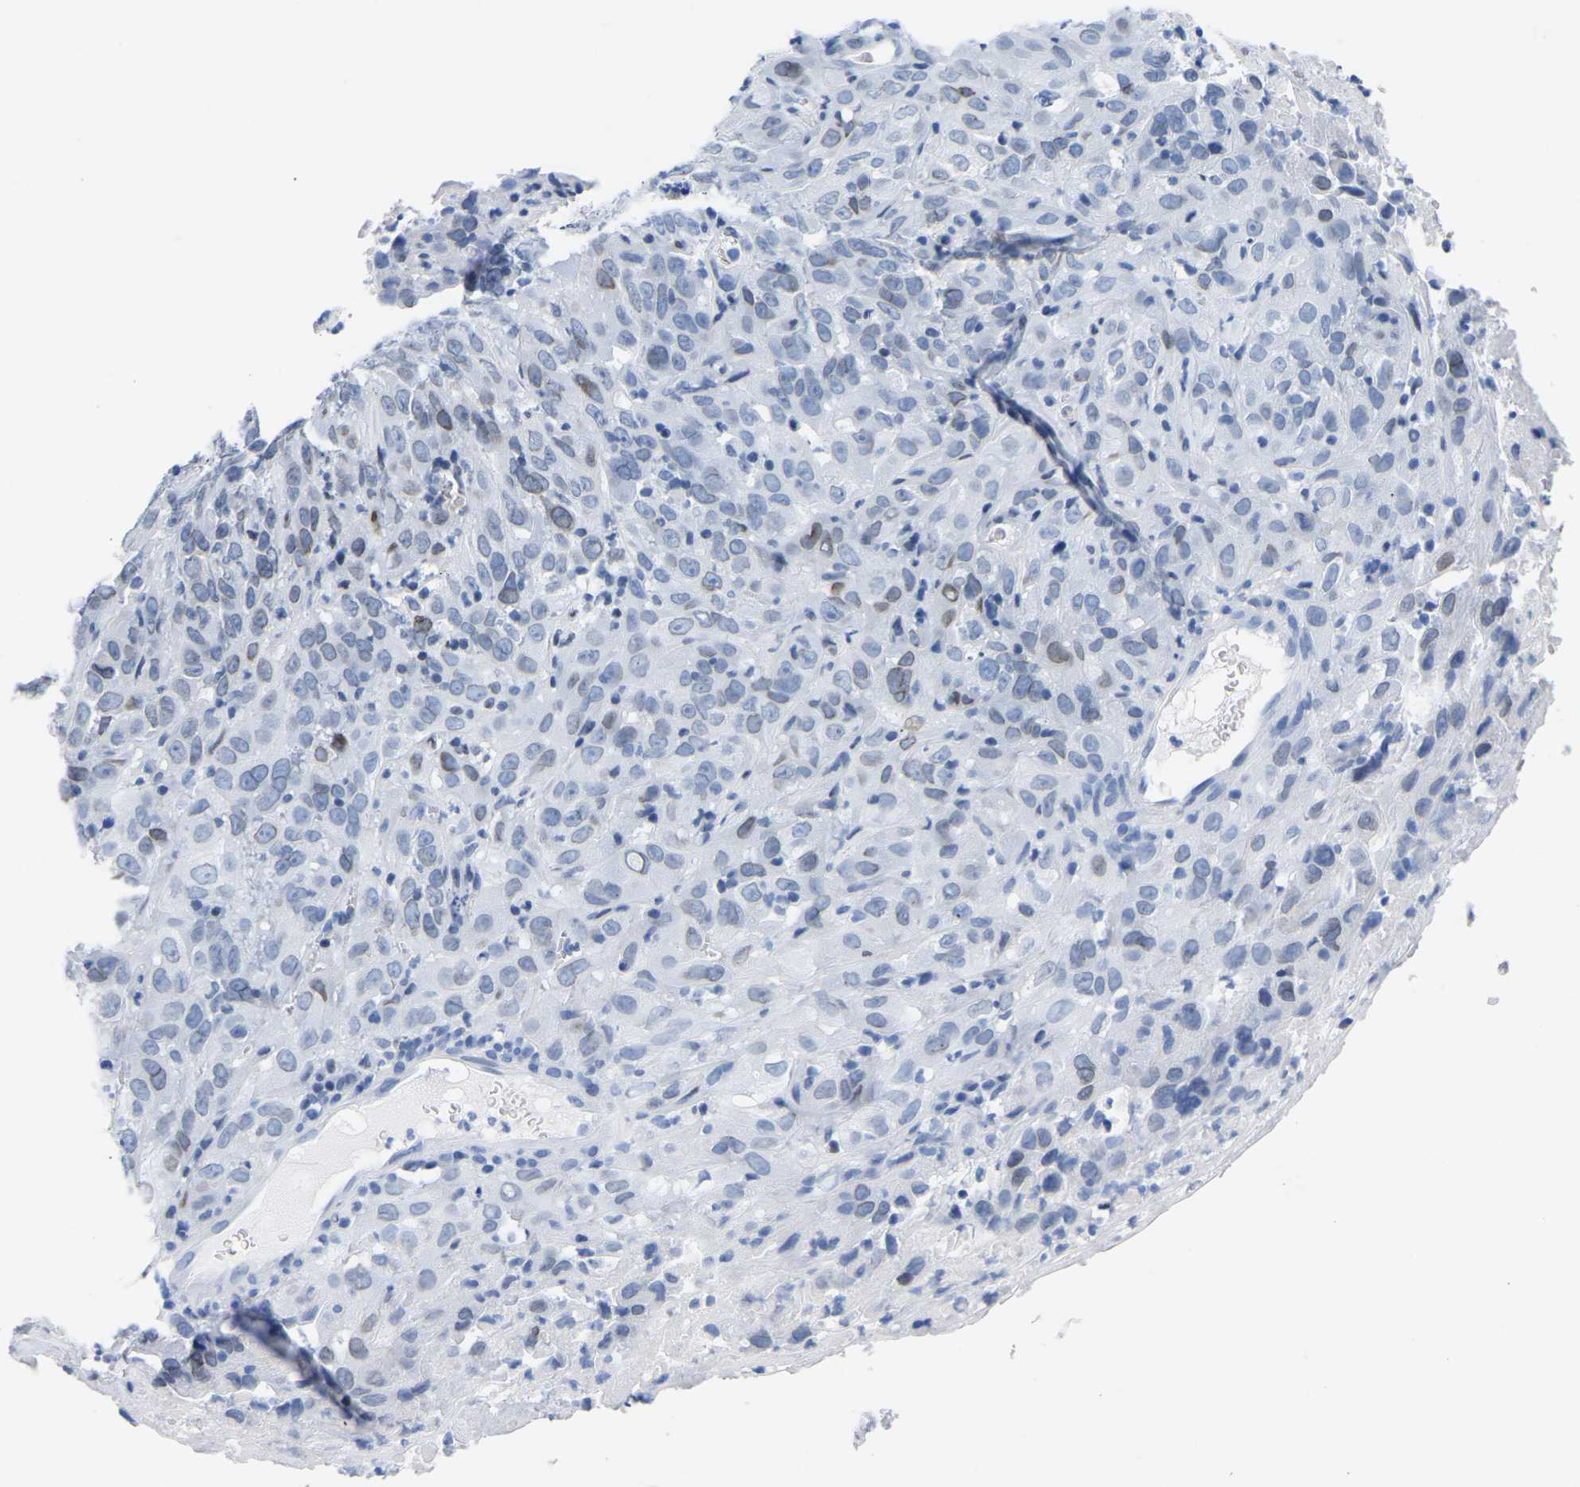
{"staining": {"intensity": "weak", "quantity": "<25%", "location": "nuclear"}, "tissue": "cervical cancer", "cell_type": "Tumor cells", "image_type": "cancer", "snomed": [{"axis": "morphology", "description": "Squamous cell carcinoma, NOS"}, {"axis": "topography", "description": "Cervix"}], "caption": "This is an immunohistochemistry (IHC) histopathology image of cervical cancer. There is no expression in tumor cells.", "gene": "UPK3A", "patient": {"sex": "female", "age": 32}}